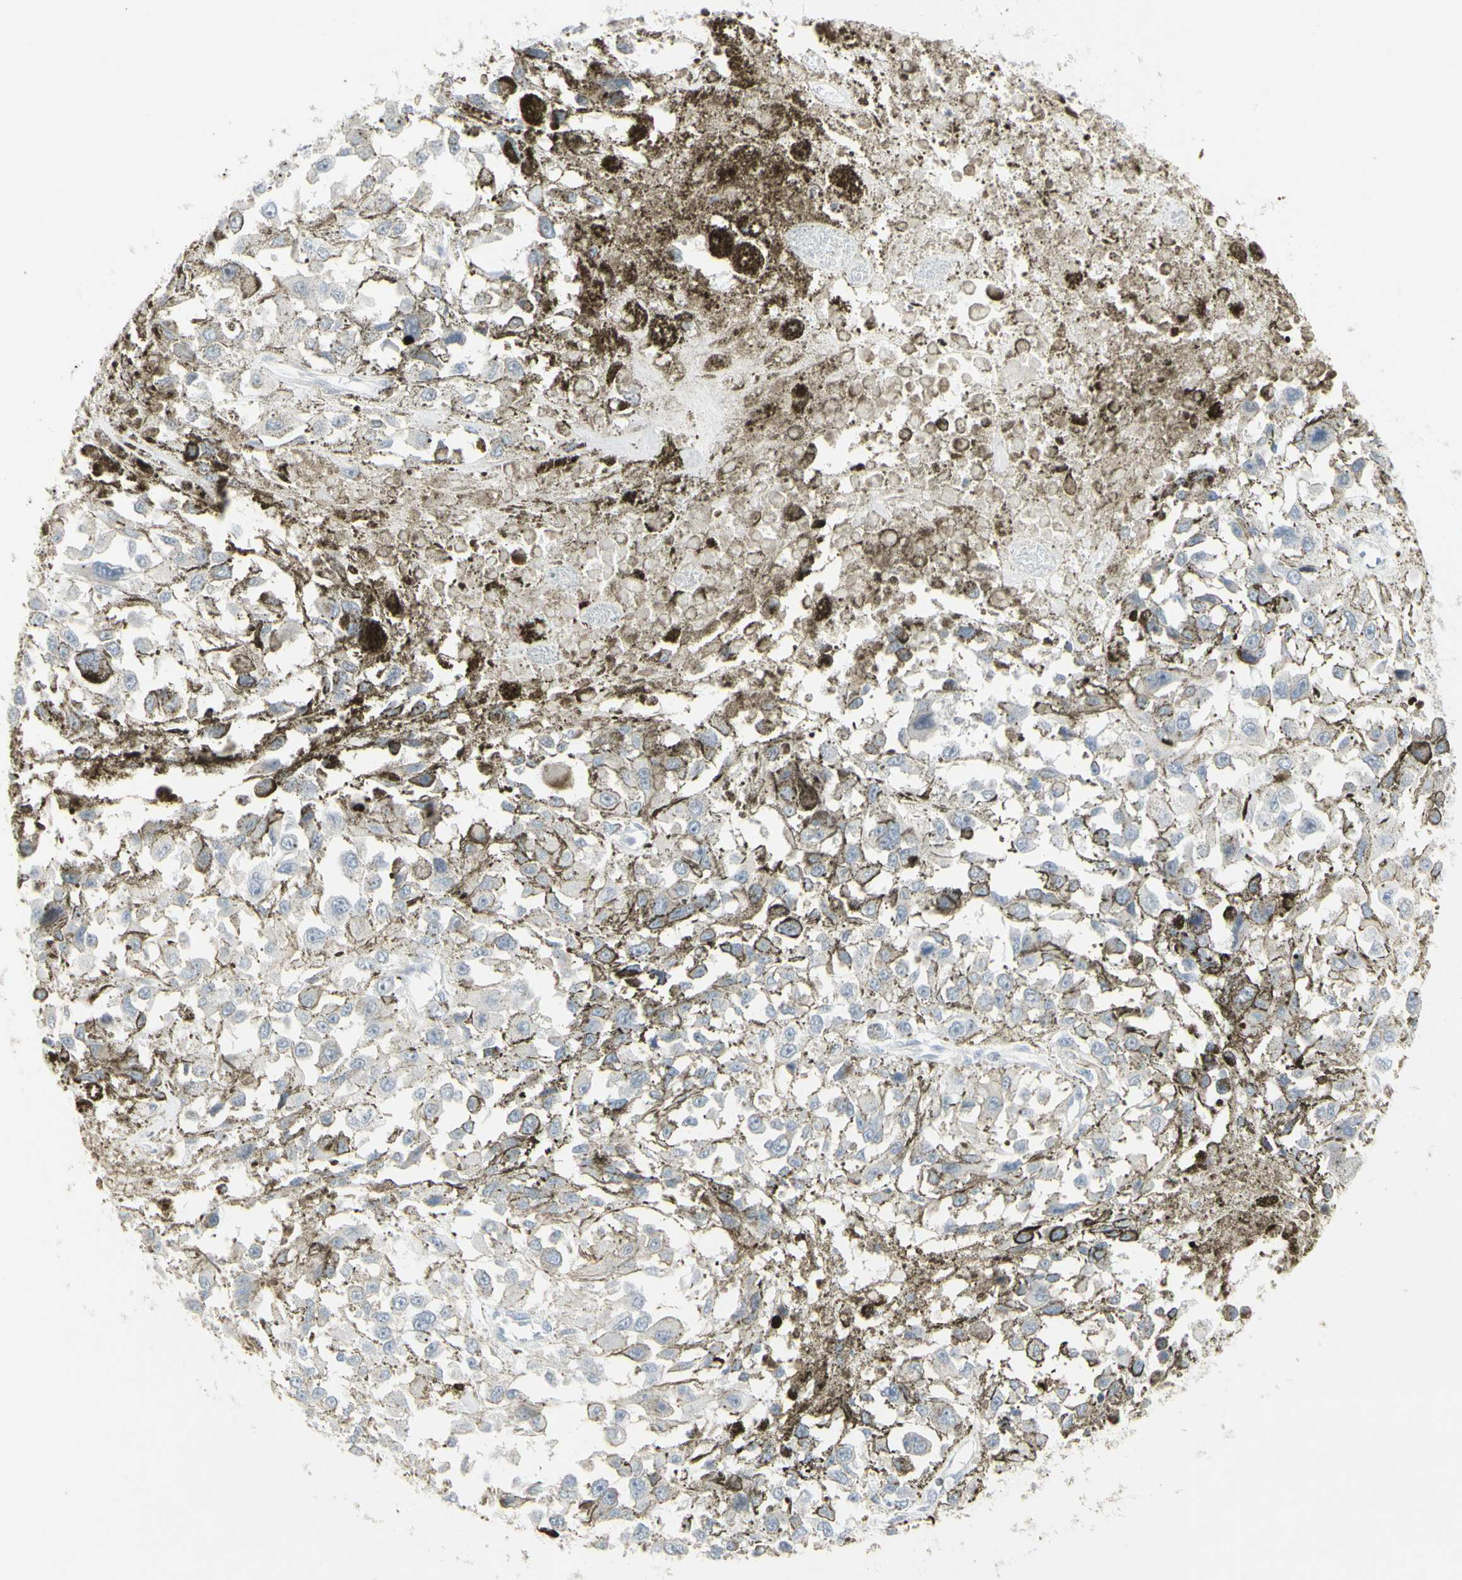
{"staining": {"intensity": "negative", "quantity": "none", "location": "none"}, "tissue": "melanoma", "cell_type": "Tumor cells", "image_type": "cancer", "snomed": [{"axis": "morphology", "description": "Malignant melanoma, Metastatic site"}, {"axis": "topography", "description": "Lymph node"}], "caption": "This histopathology image is of malignant melanoma (metastatic site) stained with IHC to label a protein in brown with the nuclei are counter-stained blue. There is no staining in tumor cells.", "gene": "MUC5AC", "patient": {"sex": "male", "age": 59}}